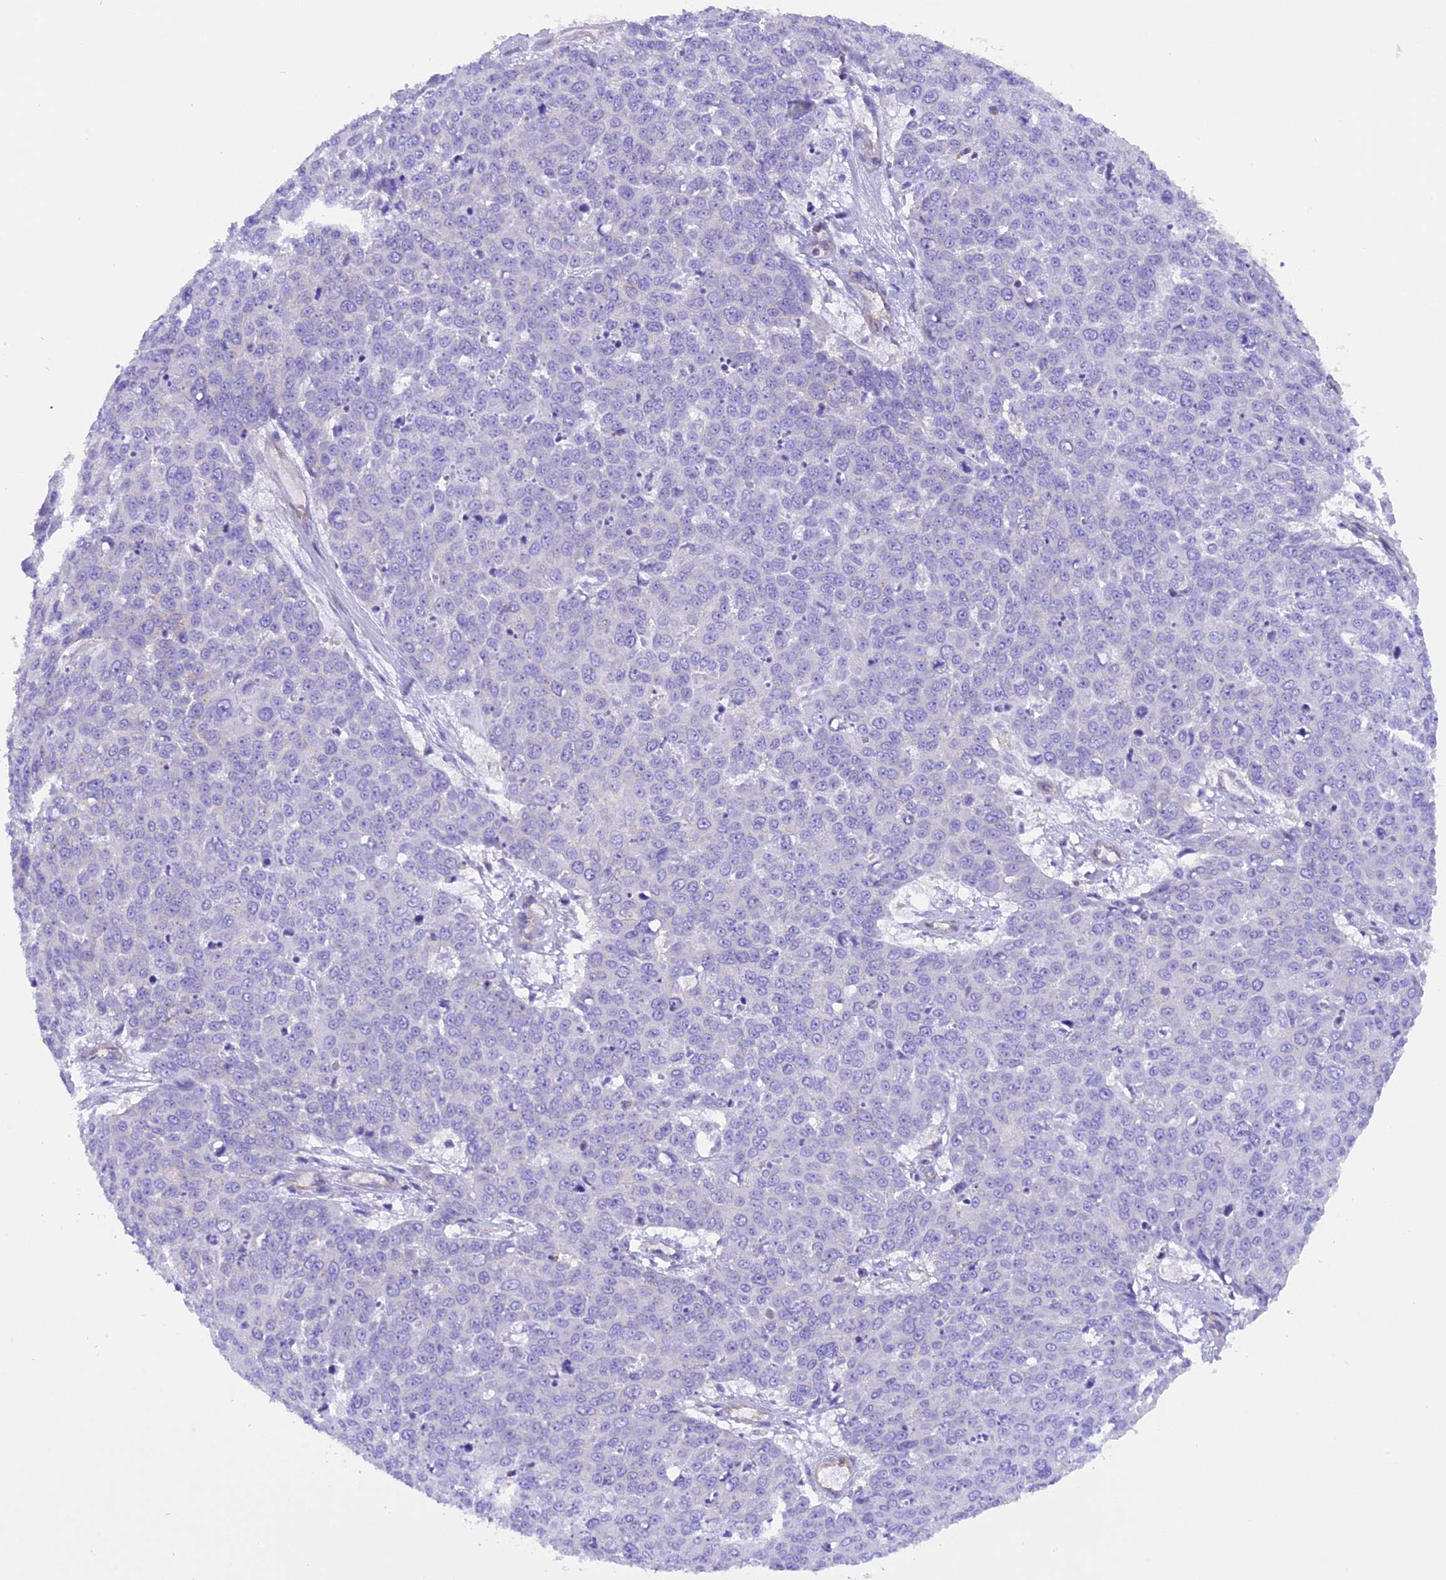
{"staining": {"intensity": "negative", "quantity": "none", "location": "none"}, "tissue": "skin cancer", "cell_type": "Tumor cells", "image_type": "cancer", "snomed": [{"axis": "morphology", "description": "Squamous cell carcinoma, NOS"}, {"axis": "topography", "description": "Skin"}], "caption": "Immunohistochemistry (IHC) photomicrograph of neoplastic tissue: skin cancer (squamous cell carcinoma) stained with DAB (3,3'-diaminobenzidine) reveals no significant protein staining in tumor cells.", "gene": "FAM193A", "patient": {"sex": "male", "age": 71}}